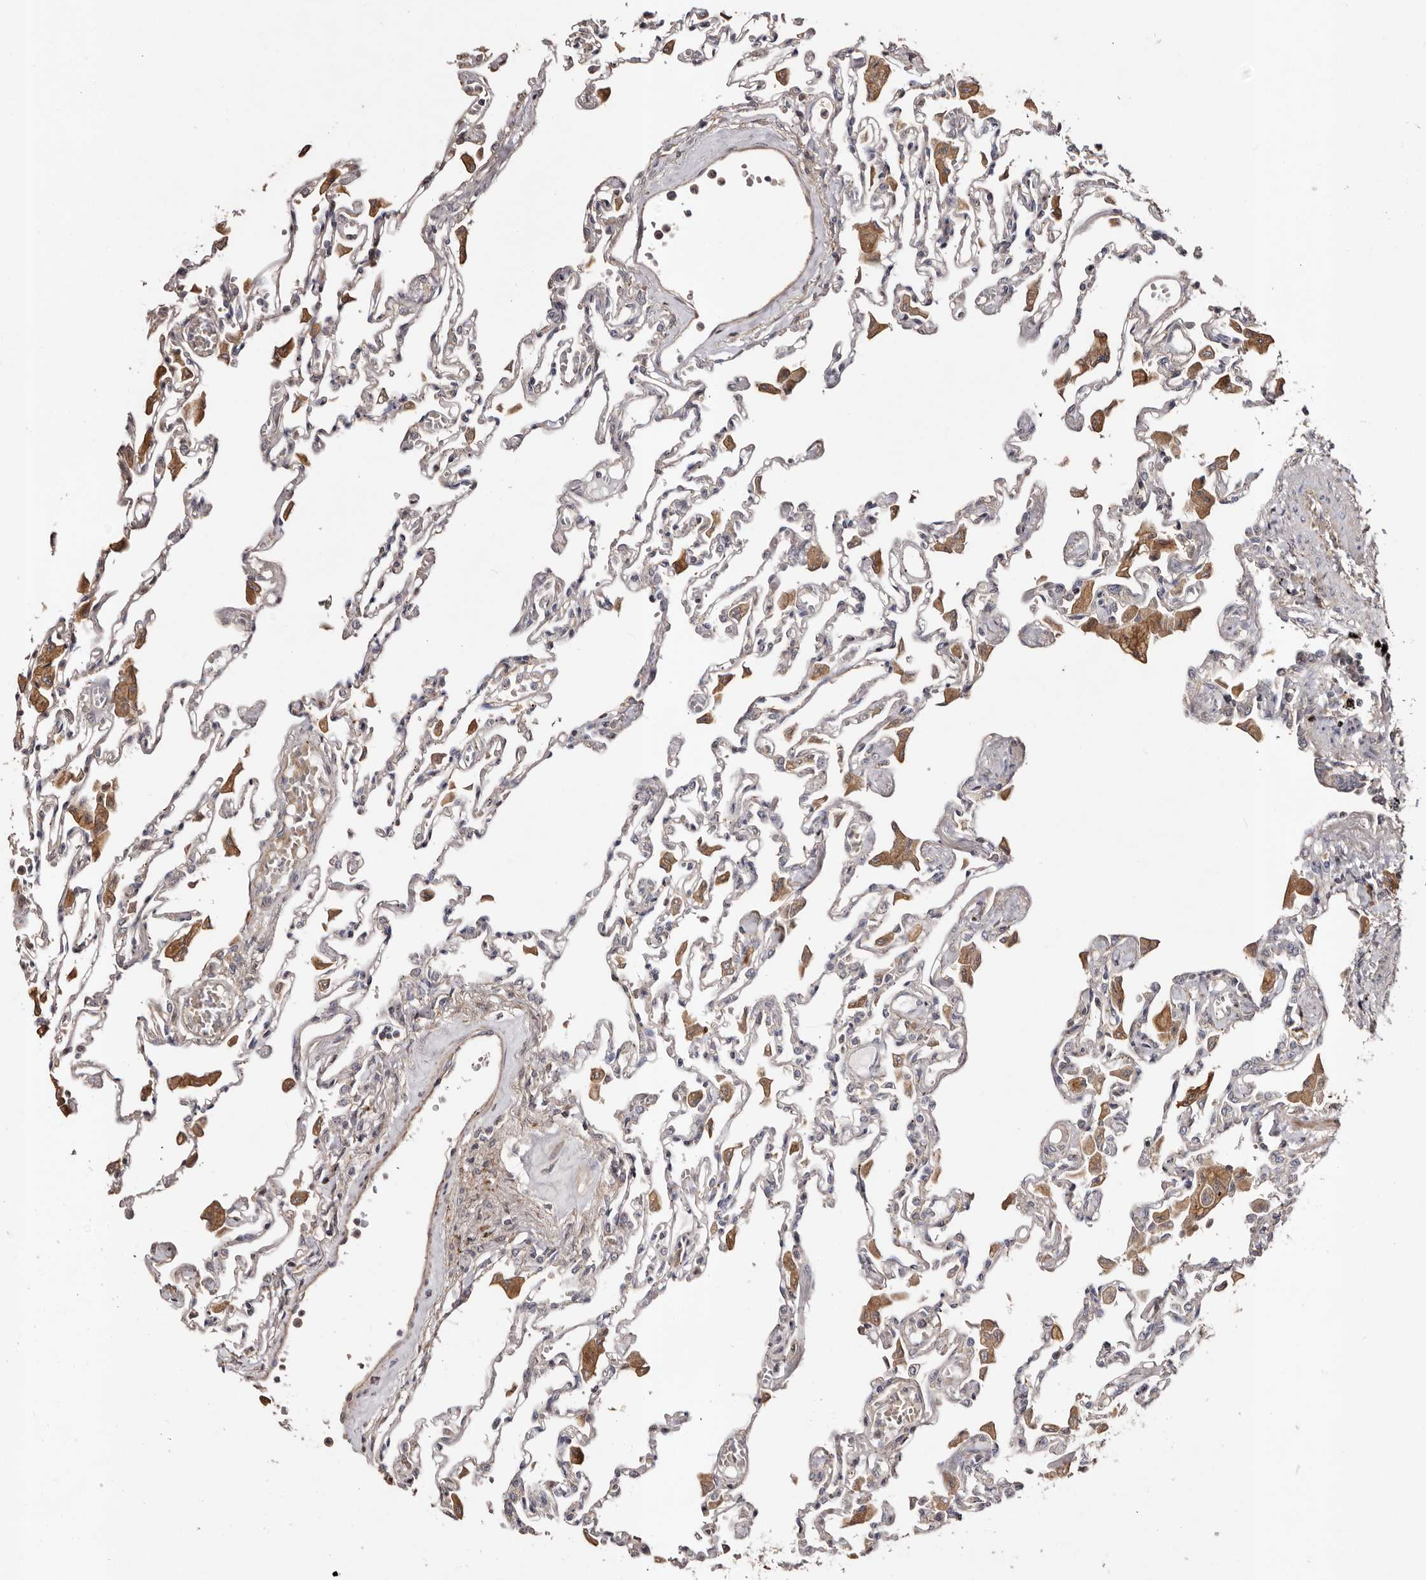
{"staining": {"intensity": "negative", "quantity": "none", "location": "none"}, "tissue": "lung", "cell_type": "Alveolar cells", "image_type": "normal", "snomed": [{"axis": "morphology", "description": "Normal tissue, NOS"}, {"axis": "topography", "description": "Bronchus"}, {"axis": "topography", "description": "Lung"}], "caption": "IHC of benign human lung shows no staining in alveolar cells.", "gene": "MACC1", "patient": {"sex": "female", "age": 49}}